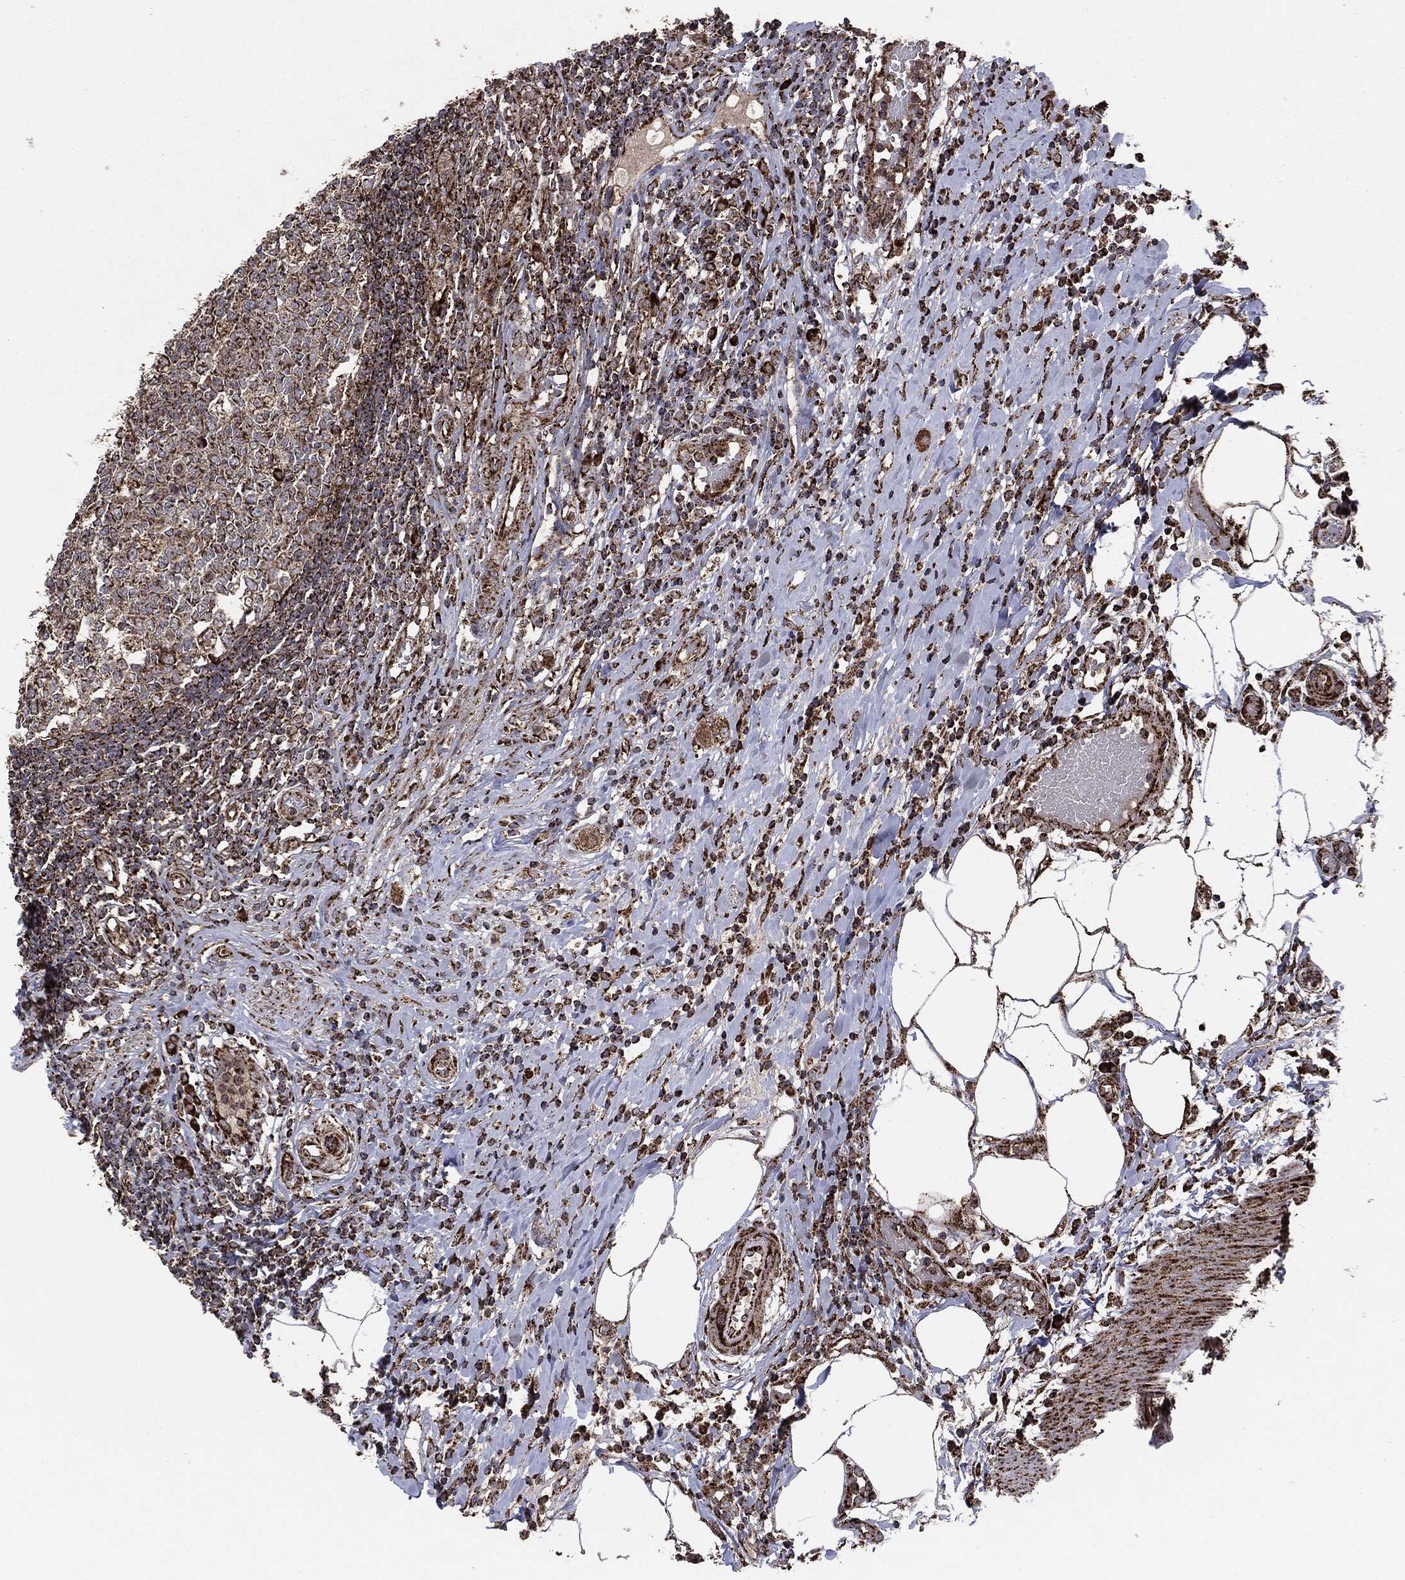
{"staining": {"intensity": "strong", "quantity": ">75%", "location": "cytoplasmic/membranous"}, "tissue": "appendix", "cell_type": "Glandular cells", "image_type": "normal", "snomed": [{"axis": "morphology", "description": "Normal tissue, NOS"}, {"axis": "morphology", "description": "Inflammation, NOS"}, {"axis": "topography", "description": "Appendix"}], "caption": "A brown stain highlights strong cytoplasmic/membranous positivity of a protein in glandular cells of benign appendix.", "gene": "MAP2K1", "patient": {"sex": "male", "age": 16}}